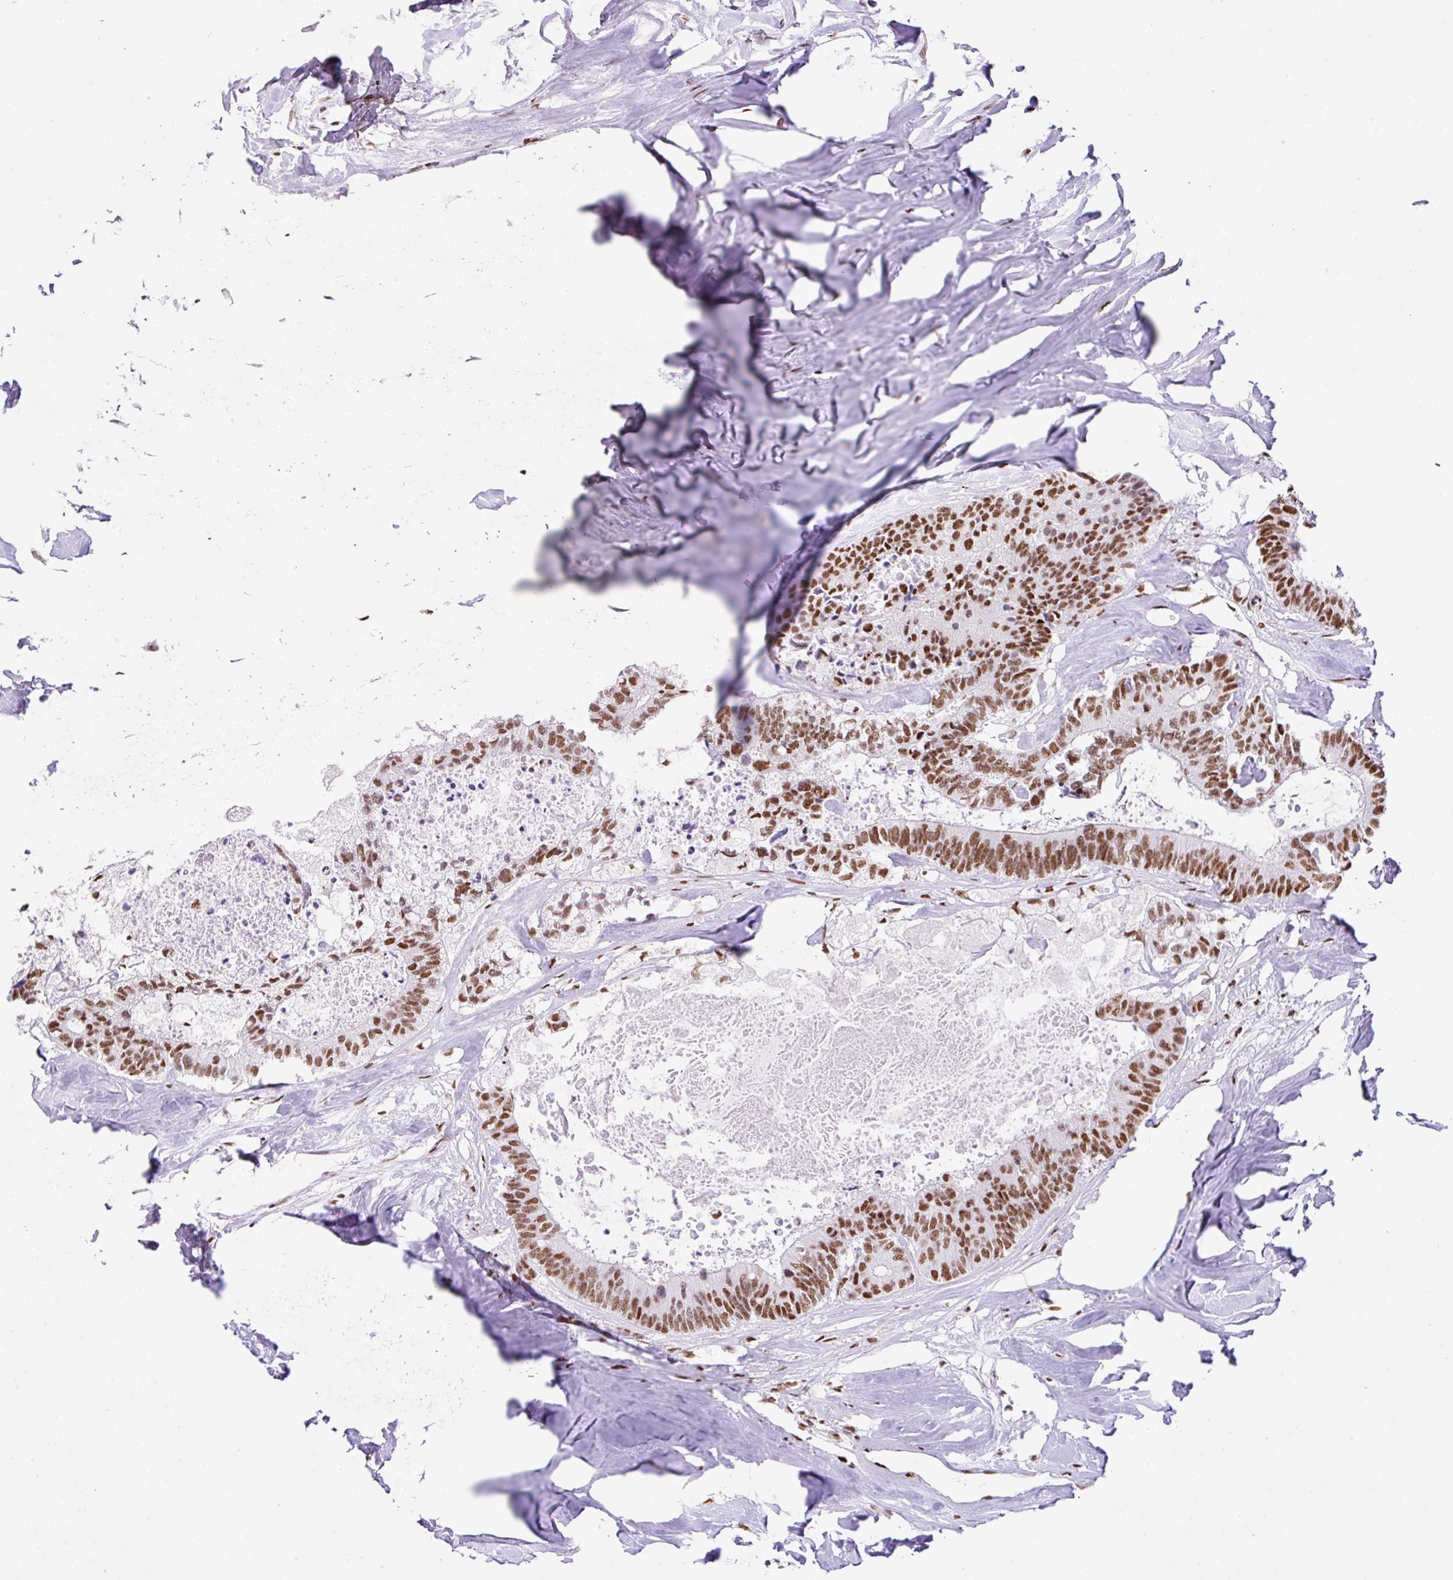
{"staining": {"intensity": "moderate", "quantity": ">75%", "location": "nuclear"}, "tissue": "colorectal cancer", "cell_type": "Tumor cells", "image_type": "cancer", "snomed": [{"axis": "morphology", "description": "Adenocarcinoma, NOS"}, {"axis": "topography", "description": "Colon"}, {"axis": "topography", "description": "Rectum"}], "caption": "Approximately >75% of tumor cells in adenocarcinoma (colorectal) demonstrate moderate nuclear protein staining as visualized by brown immunohistochemical staining.", "gene": "RARG", "patient": {"sex": "male", "age": 57}}